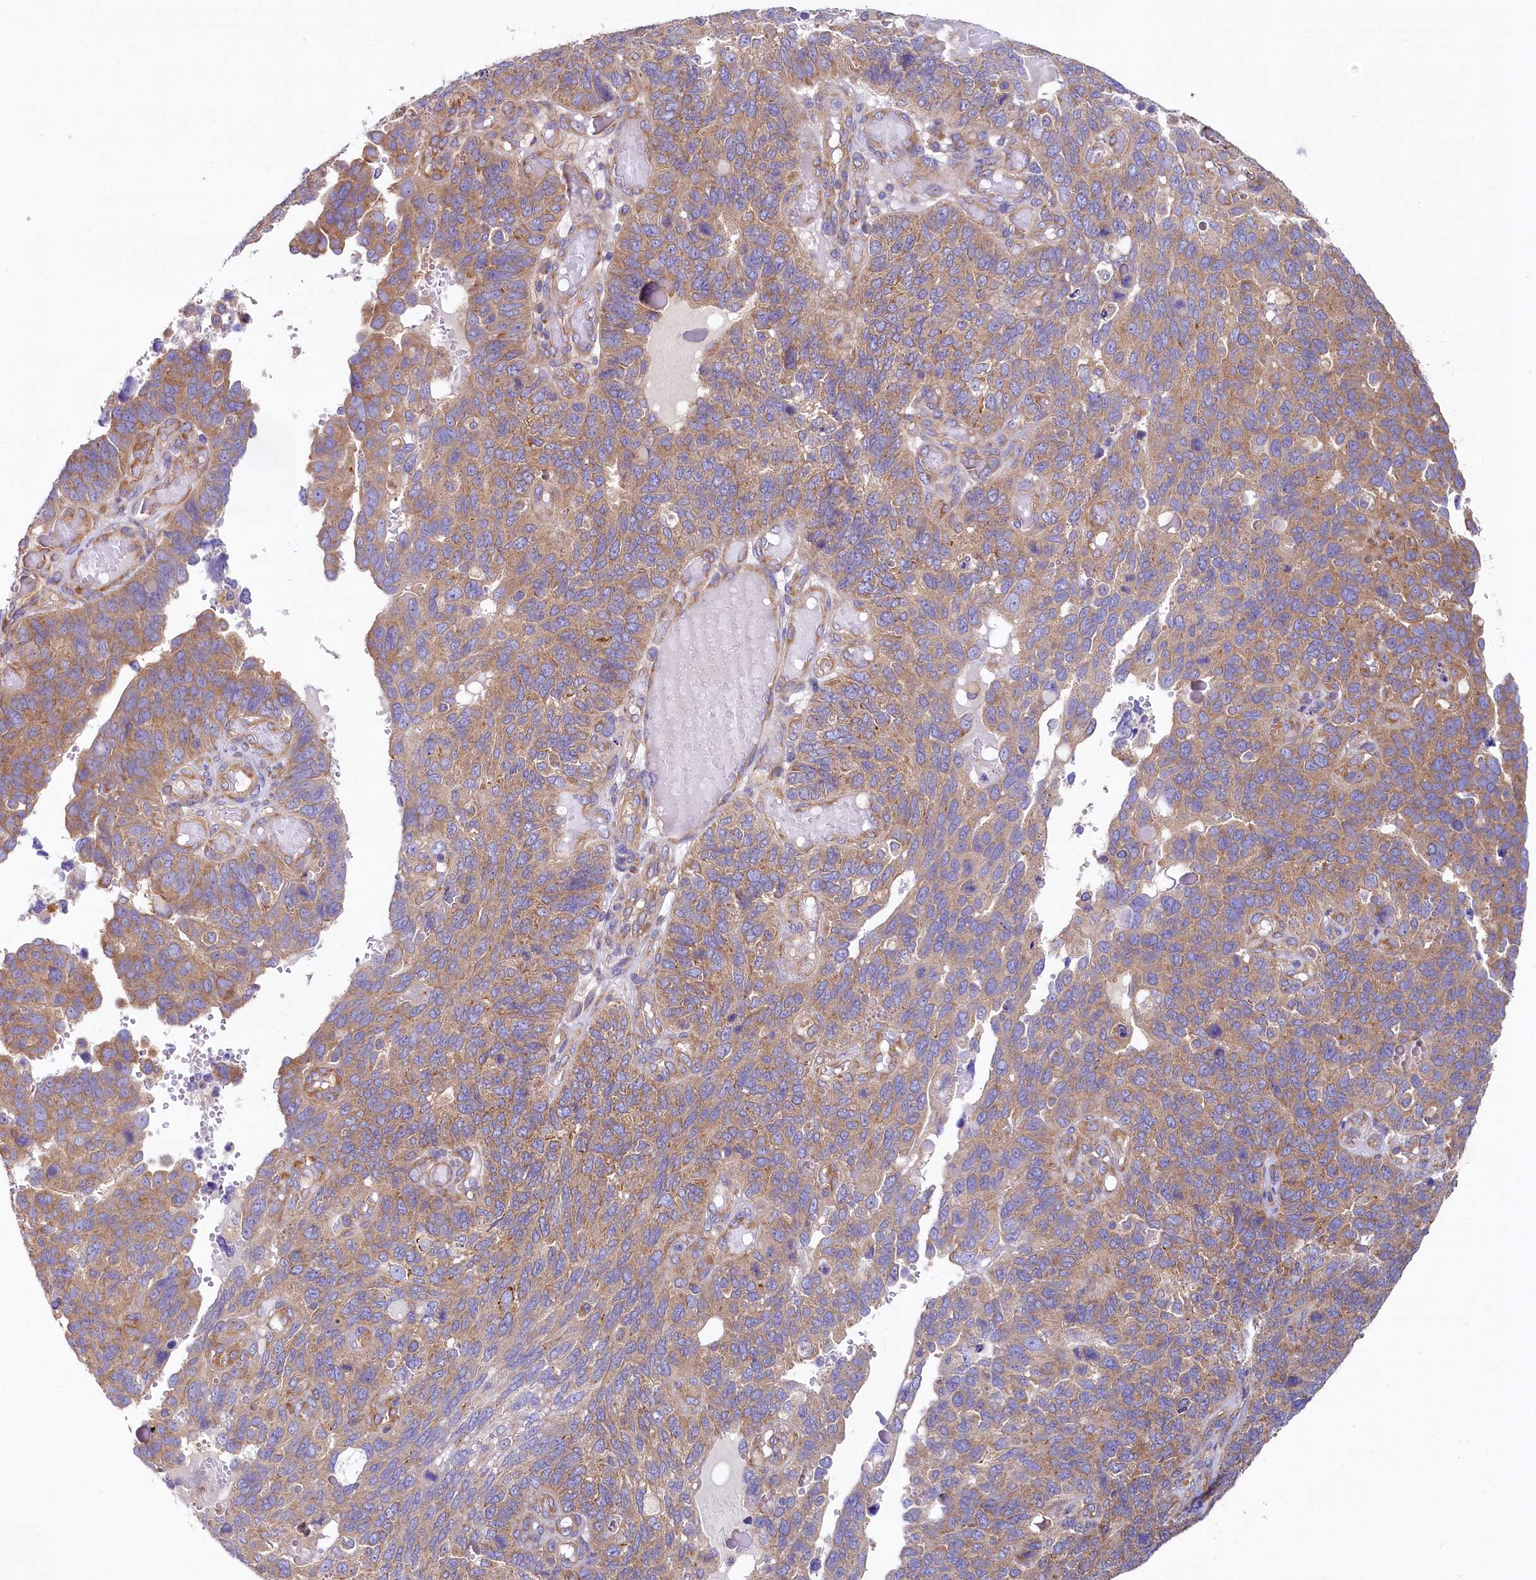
{"staining": {"intensity": "moderate", "quantity": ">75%", "location": "cytoplasmic/membranous"}, "tissue": "endometrial cancer", "cell_type": "Tumor cells", "image_type": "cancer", "snomed": [{"axis": "morphology", "description": "Adenocarcinoma, NOS"}, {"axis": "topography", "description": "Endometrium"}], "caption": "Tumor cells show moderate cytoplasmic/membranous expression in approximately >75% of cells in endometrial cancer (adenocarcinoma).", "gene": "QARS1", "patient": {"sex": "female", "age": 66}}